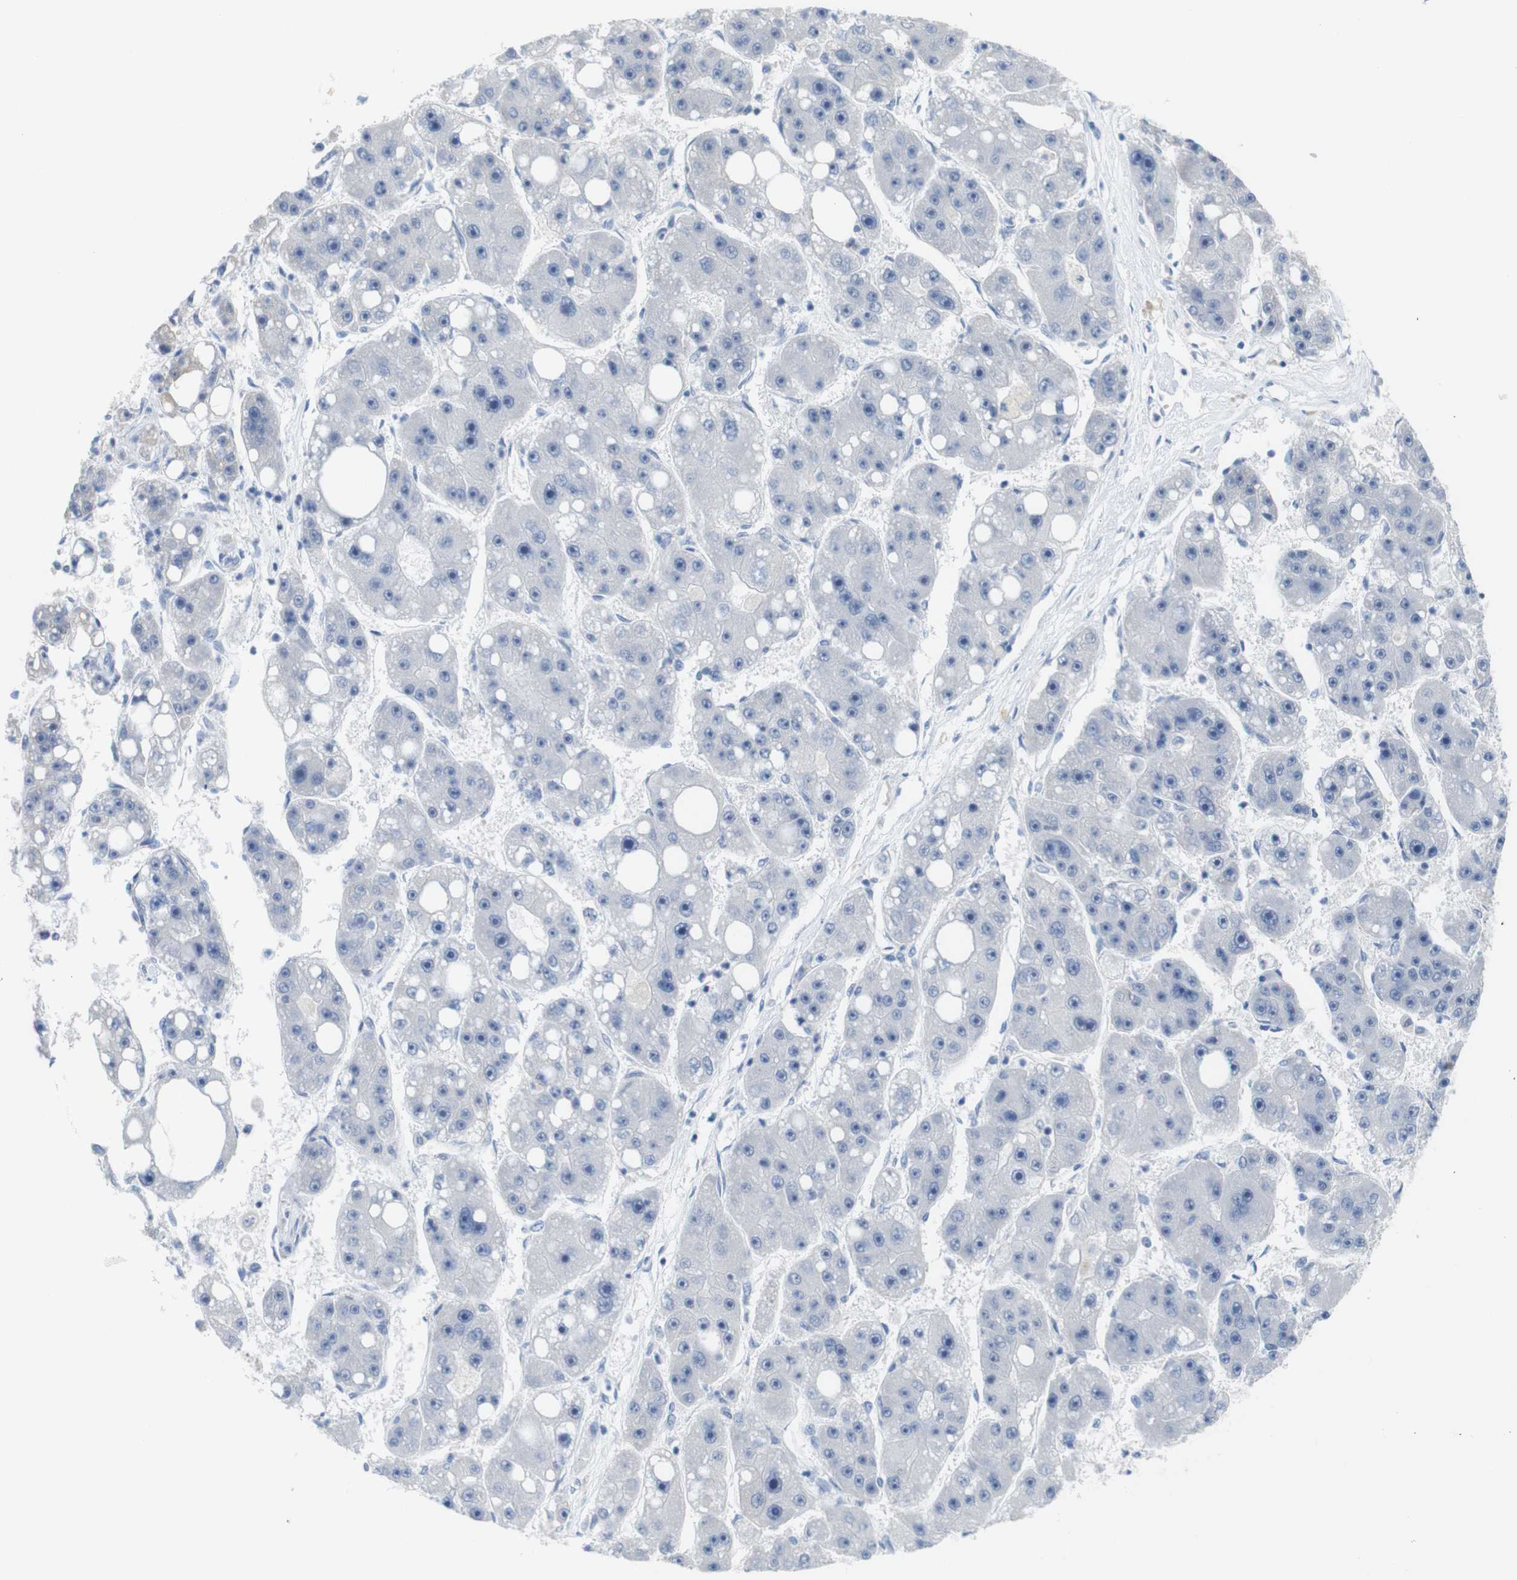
{"staining": {"intensity": "negative", "quantity": "none", "location": "none"}, "tissue": "liver cancer", "cell_type": "Tumor cells", "image_type": "cancer", "snomed": [{"axis": "morphology", "description": "Carcinoma, Hepatocellular, NOS"}, {"axis": "topography", "description": "Liver"}], "caption": "High power microscopy histopathology image of an IHC image of liver cancer, revealing no significant staining in tumor cells.", "gene": "CHRM5", "patient": {"sex": "female", "age": 61}}